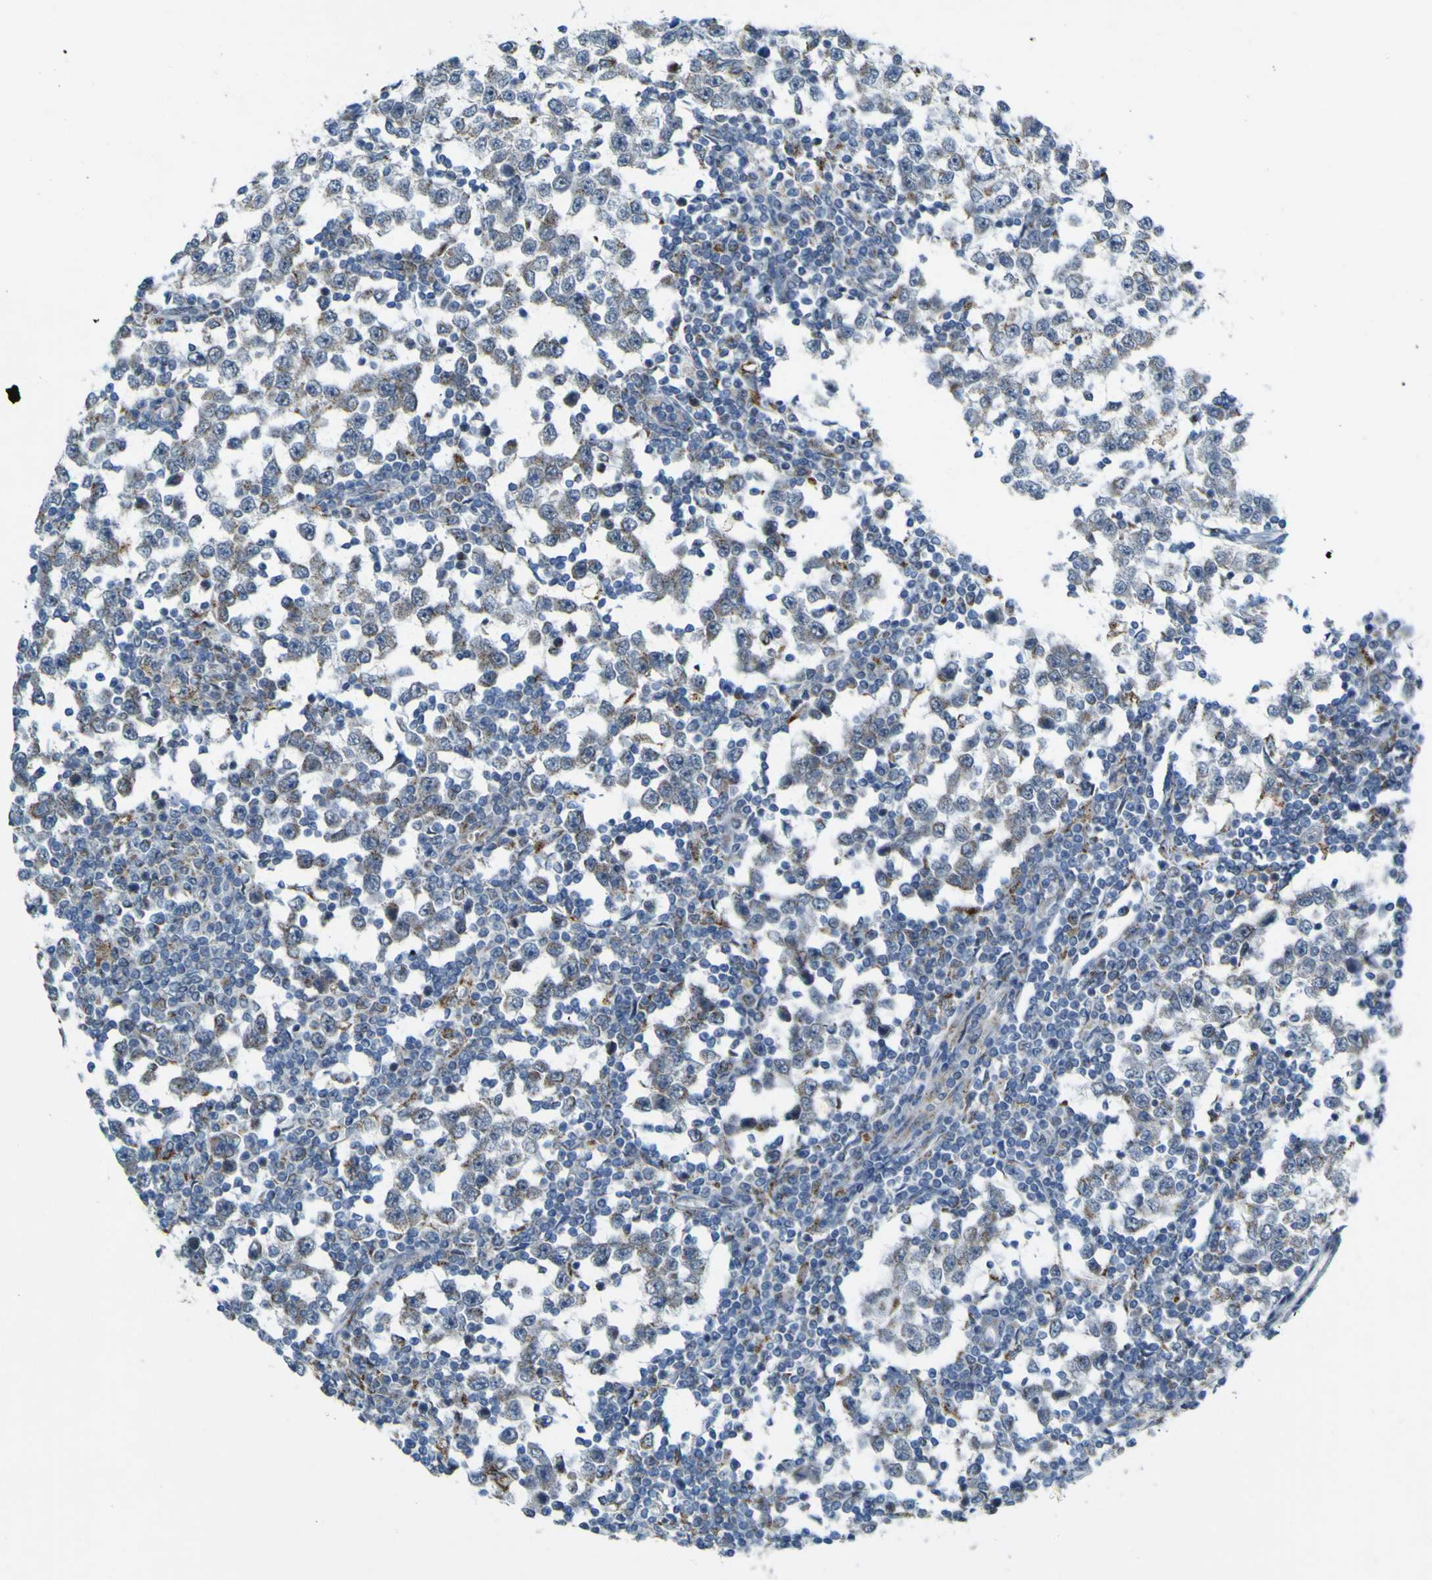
{"staining": {"intensity": "negative", "quantity": "none", "location": "none"}, "tissue": "testis cancer", "cell_type": "Tumor cells", "image_type": "cancer", "snomed": [{"axis": "morphology", "description": "Seminoma, NOS"}, {"axis": "topography", "description": "Testis"}], "caption": "IHC of human seminoma (testis) displays no staining in tumor cells.", "gene": "ACBD5", "patient": {"sex": "male", "age": 65}}